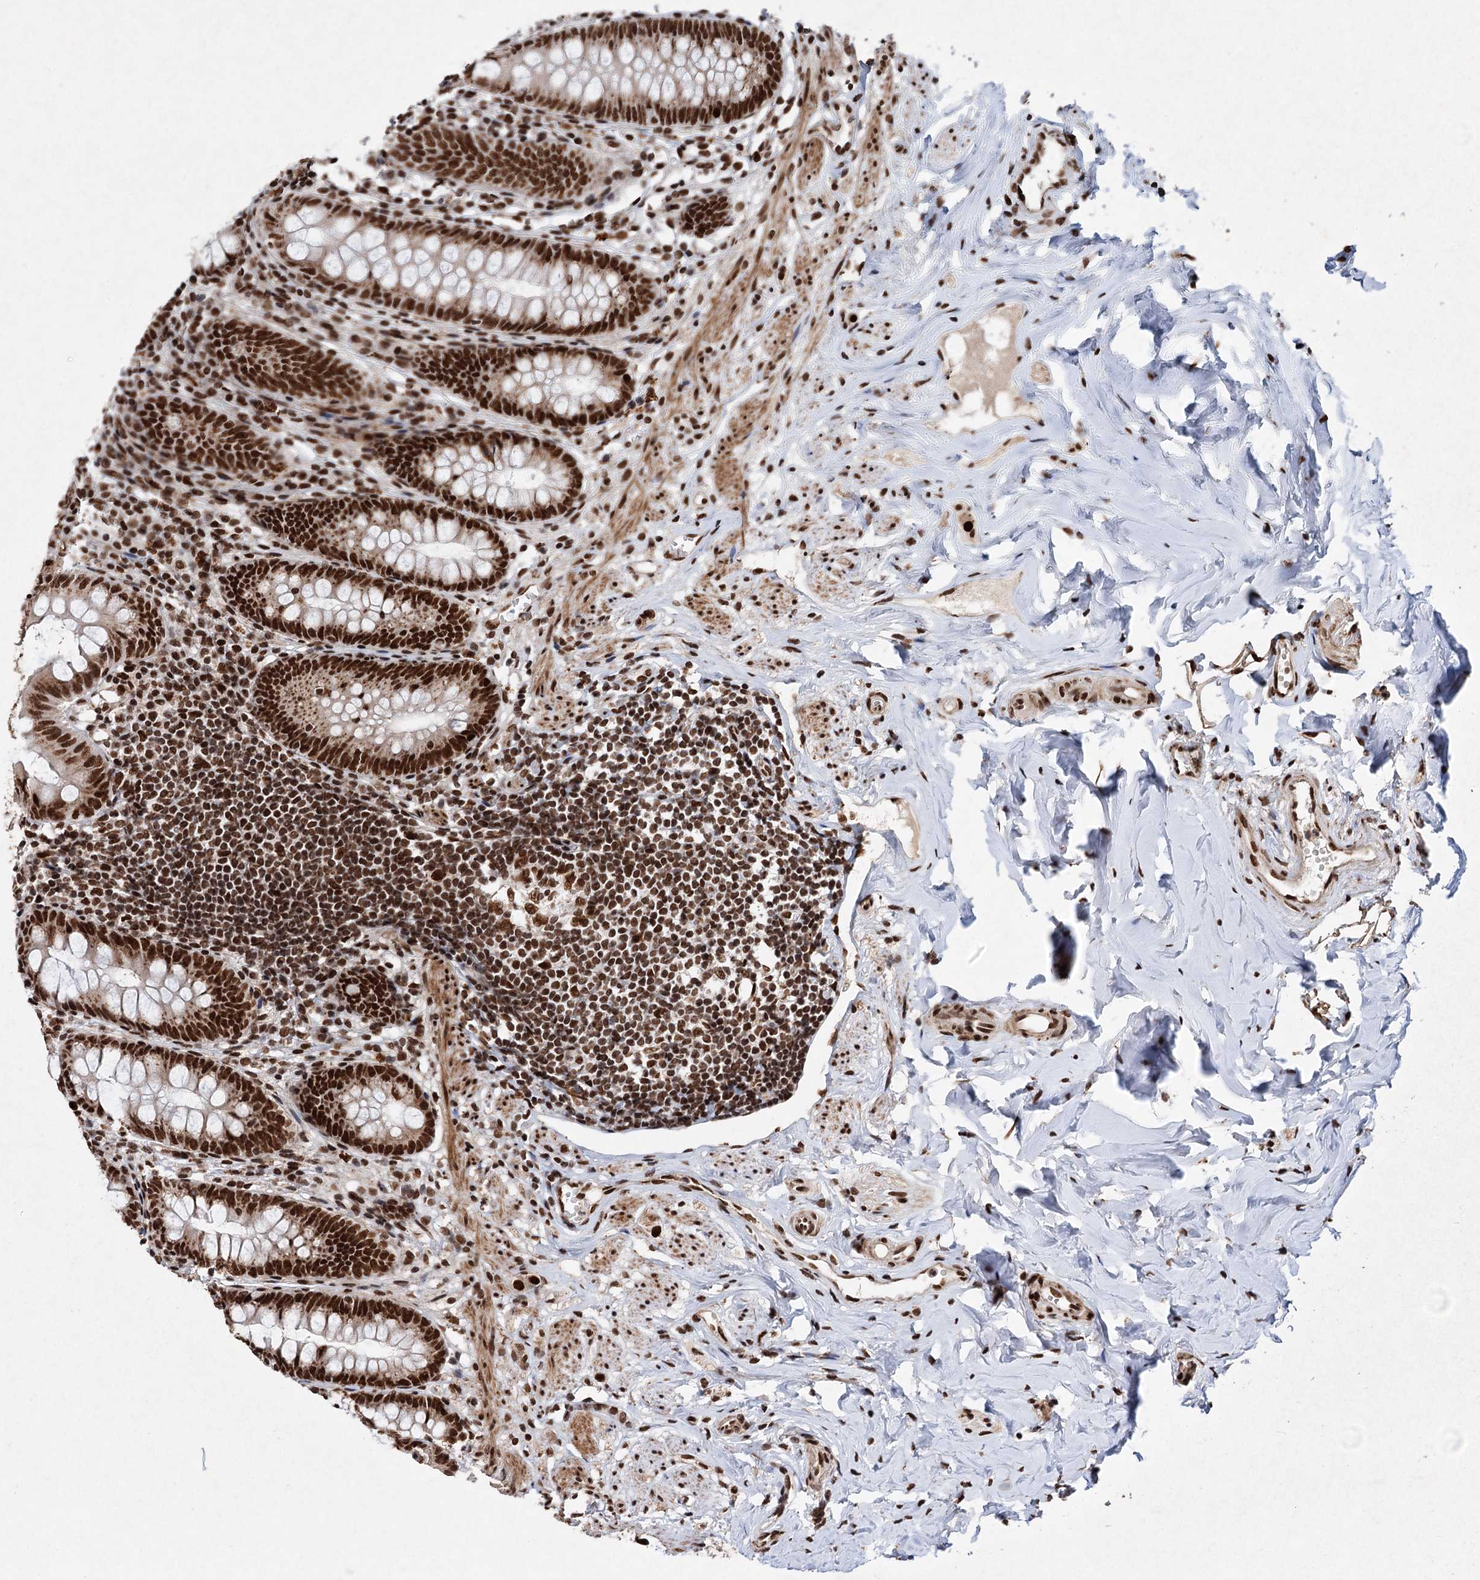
{"staining": {"intensity": "strong", "quantity": ">75%", "location": "nuclear"}, "tissue": "appendix", "cell_type": "Glandular cells", "image_type": "normal", "snomed": [{"axis": "morphology", "description": "Normal tissue, NOS"}, {"axis": "topography", "description": "Appendix"}], "caption": "Glandular cells display strong nuclear staining in approximately >75% of cells in benign appendix.", "gene": "MATR3", "patient": {"sex": "female", "age": 51}}